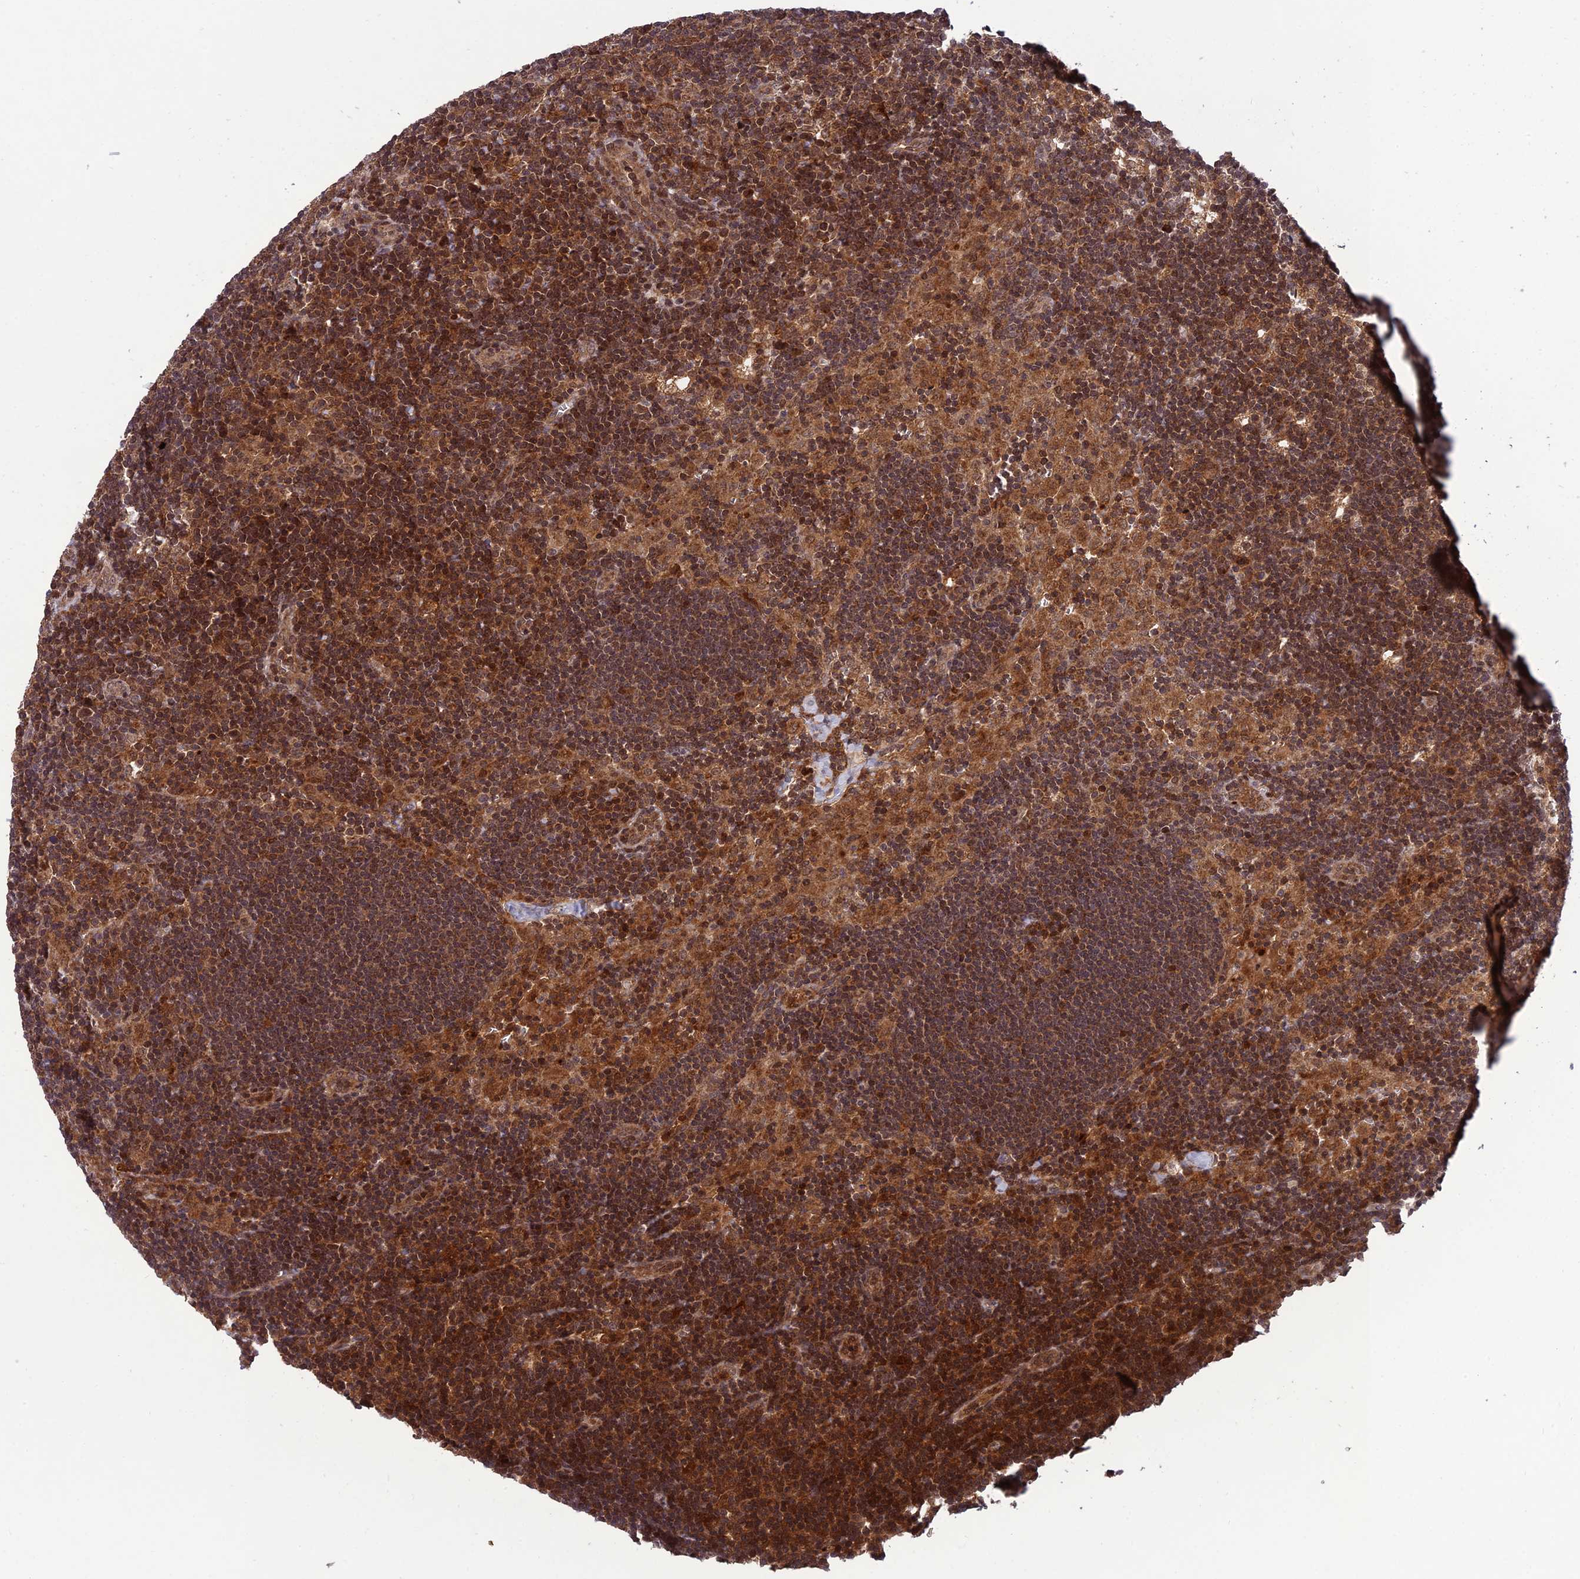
{"staining": {"intensity": "moderate", "quantity": ">75%", "location": "cytoplasmic/membranous,nuclear"}, "tissue": "lymph node", "cell_type": "Non-germinal center cells", "image_type": "normal", "snomed": [{"axis": "morphology", "description": "Normal tissue, NOS"}, {"axis": "topography", "description": "Lymph node"}], "caption": "Moderate cytoplasmic/membranous,nuclear positivity for a protein is identified in approximately >75% of non-germinal center cells of benign lymph node using immunohistochemistry.", "gene": "NDUFC1", "patient": {"sex": "male", "age": 24}}